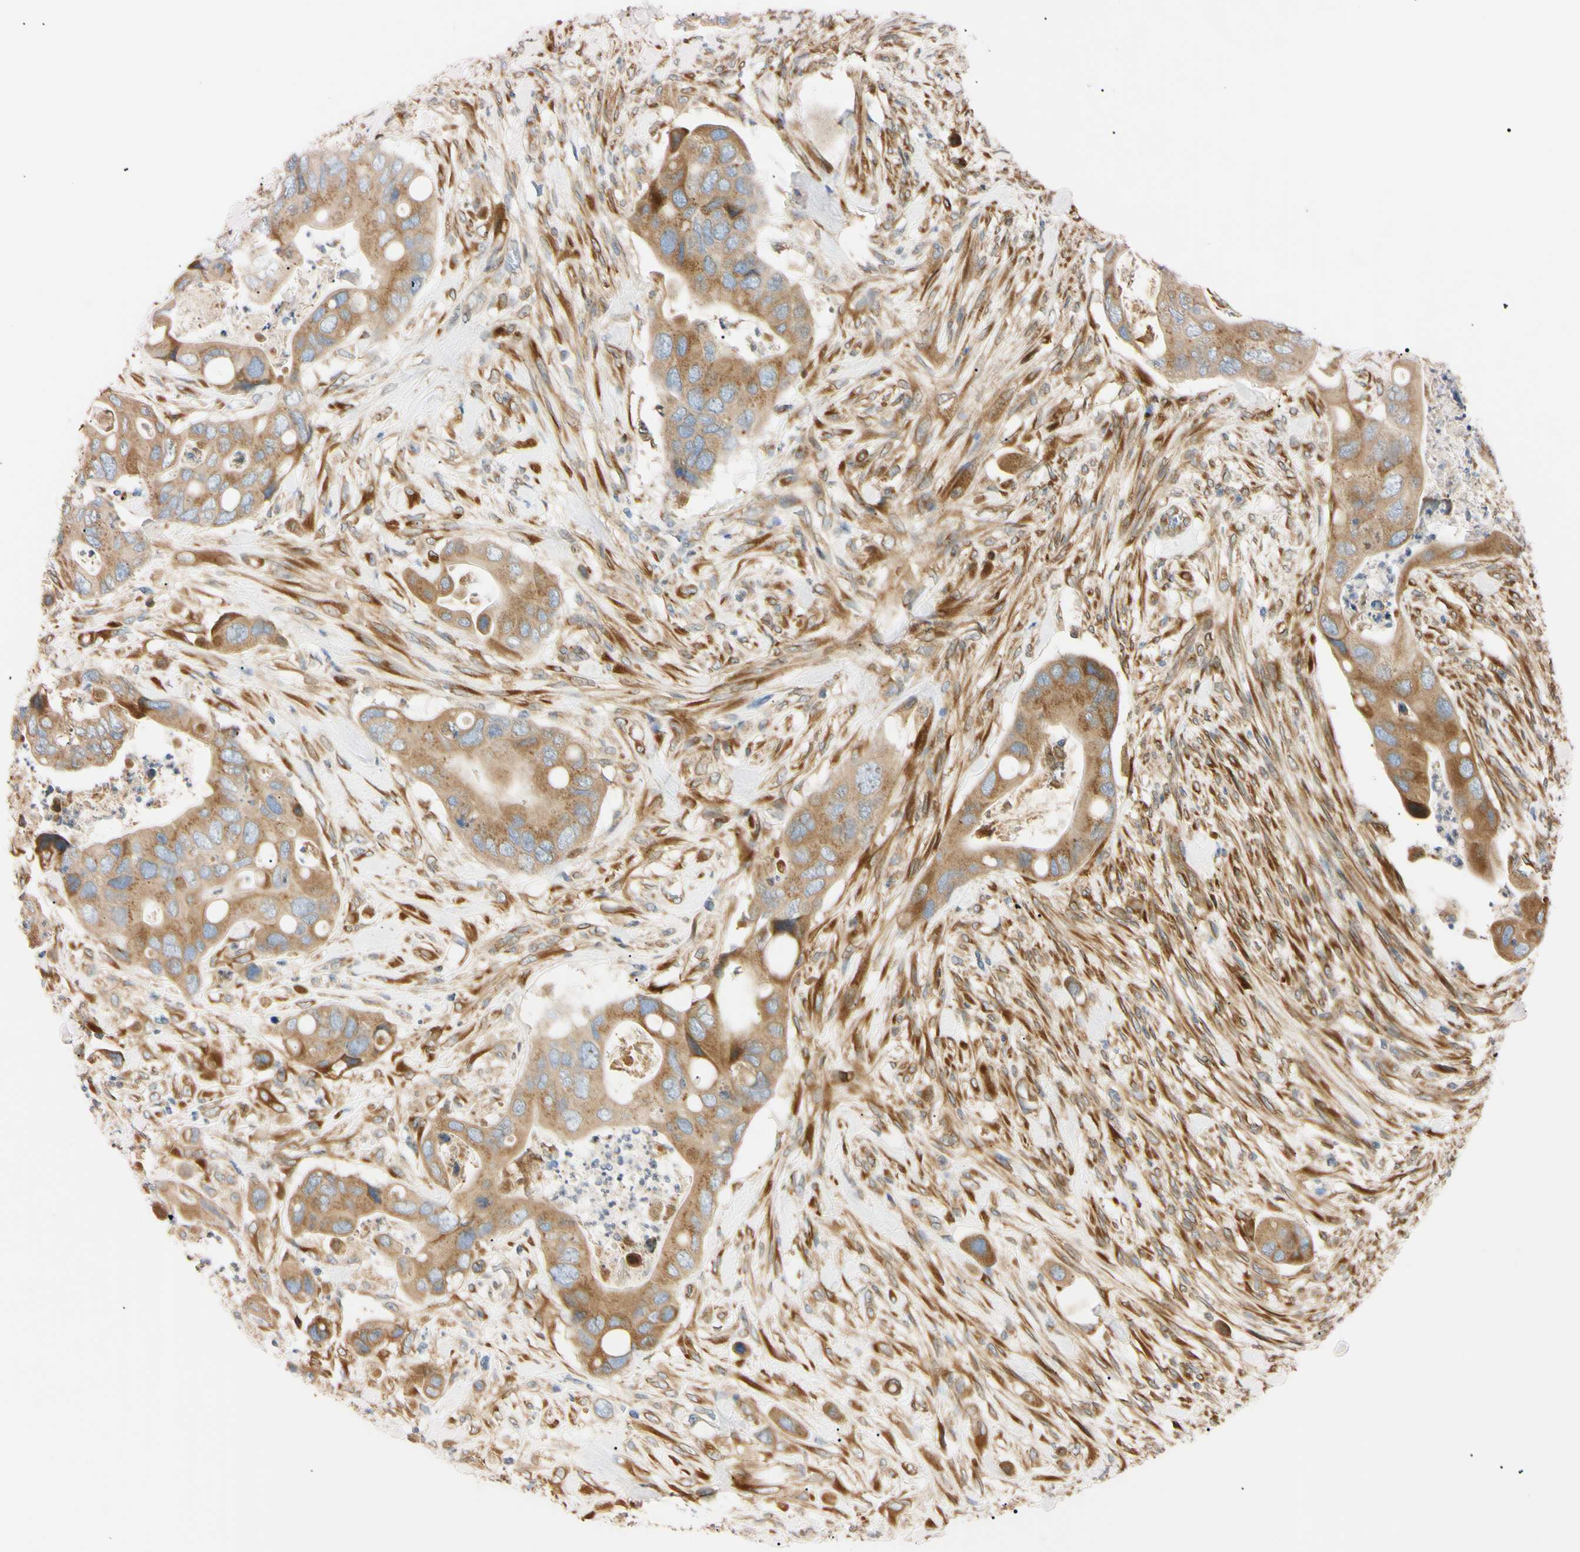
{"staining": {"intensity": "moderate", "quantity": ">75%", "location": "cytoplasmic/membranous"}, "tissue": "colorectal cancer", "cell_type": "Tumor cells", "image_type": "cancer", "snomed": [{"axis": "morphology", "description": "Adenocarcinoma, NOS"}, {"axis": "topography", "description": "Rectum"}], "caption": "Colorectal cancer (adenocarcinoma) stained for a protein (brown) displays moderate cytoplasmic/membranous positive staining in about >75% of tumor cells.", "gene": "IER3IP1", "patient": {"sex": "female", "age": 57}}